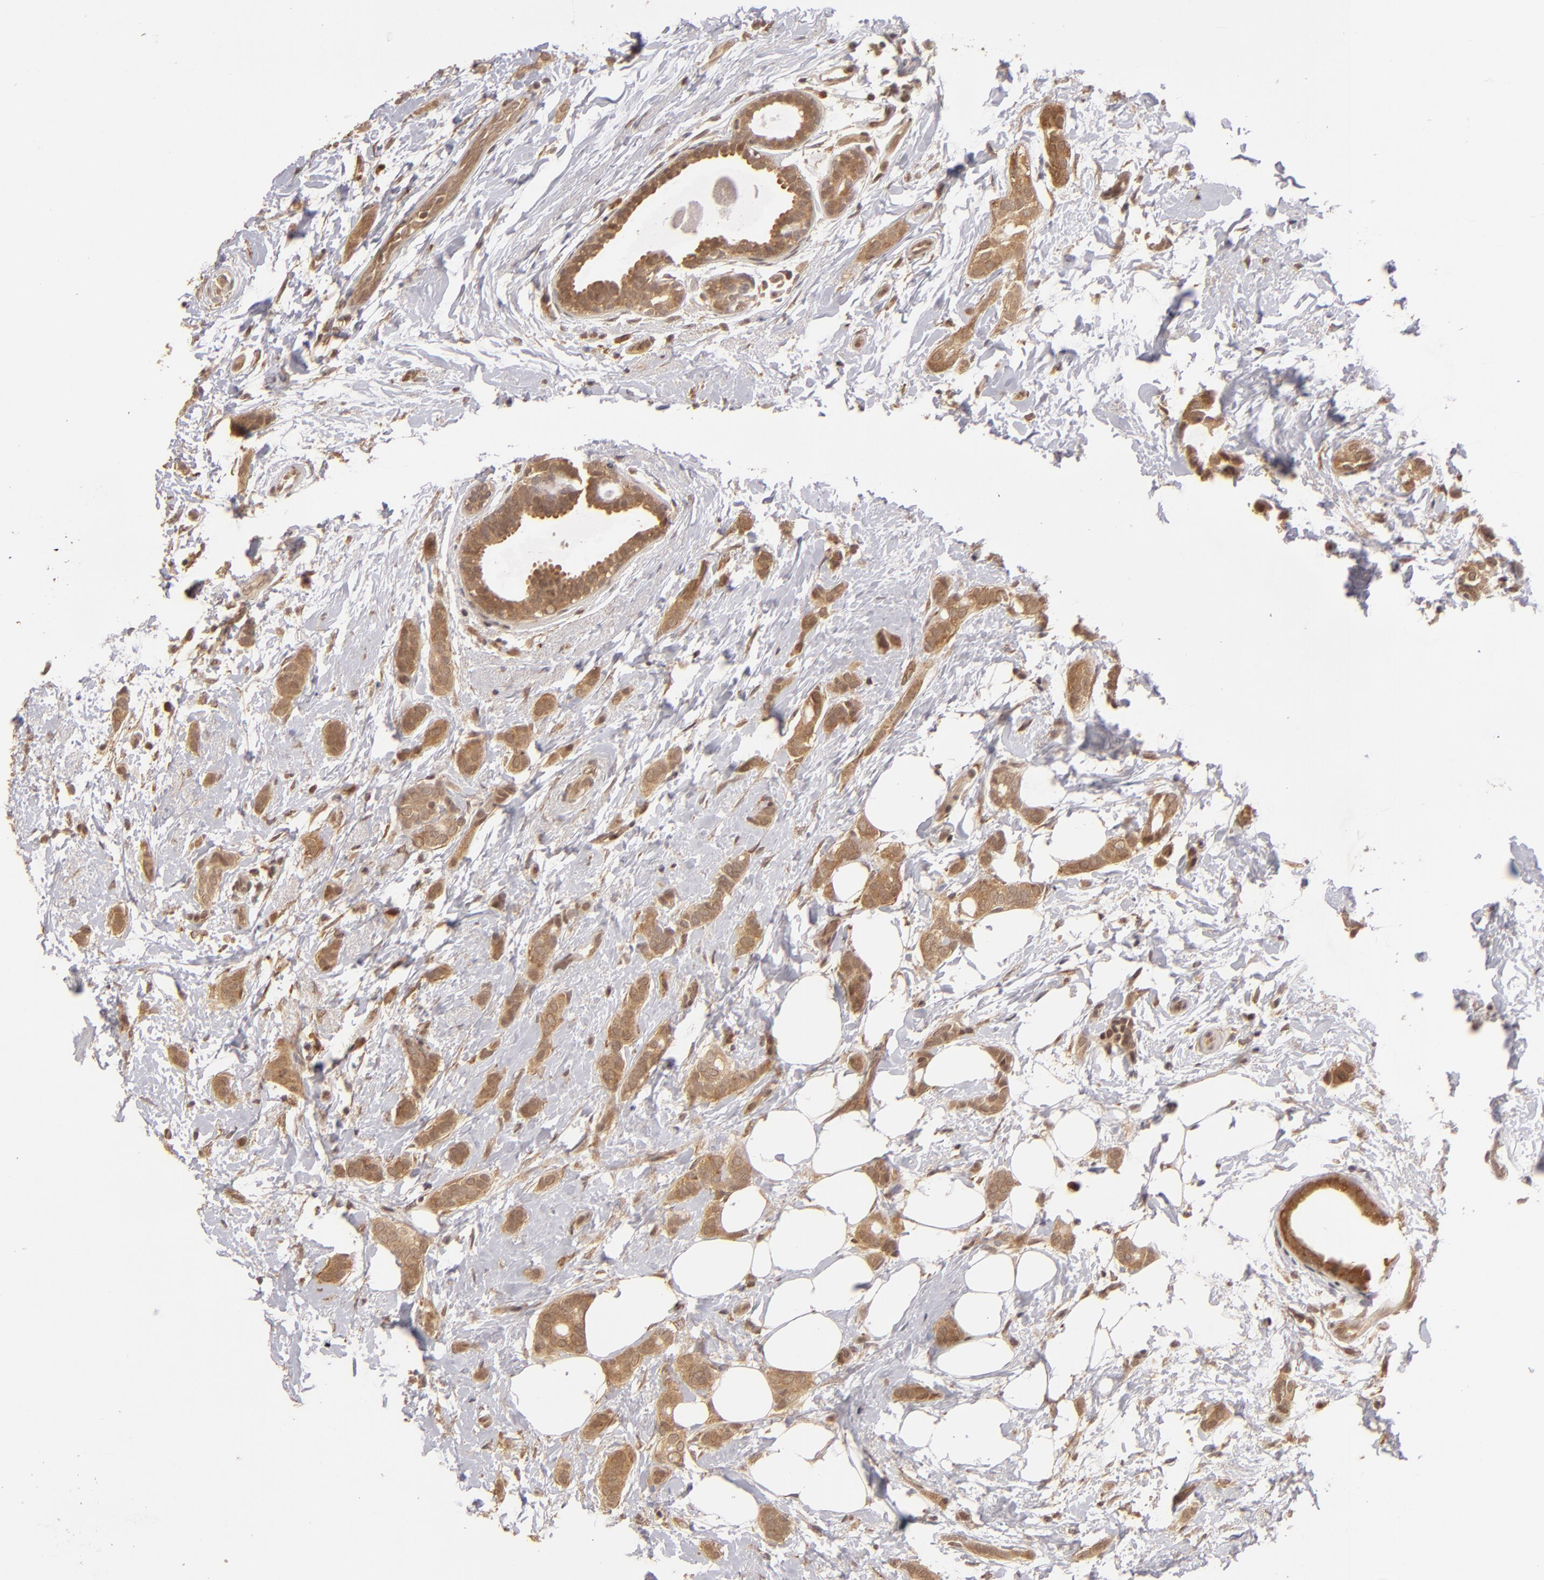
{"staining": {"intensity": "moderate", "quantity": ">75%", "location": "cytoplasmic/membranous"}, "tissue": "breast cancer", "cell_type": "Tumor cells", "image_type": "cancer", "snomed": [{"axis": "morphology", "description": "Duct carcinoma"}, {"axis": "topography", "description": "Breast"}], "caption": "Immunohistochemistry photomicrograph of neoplastic tissue: human breast cancer stained using immunohistochemistry exhibits medium levels of moderate protein expression localized specifically in the cytoplasmic/membranous of tumor cells, appearing as a cytoplasmic/membranous brown color.", "gene": "MAPK3", "patient": {"sex": "female", "age": 54}}